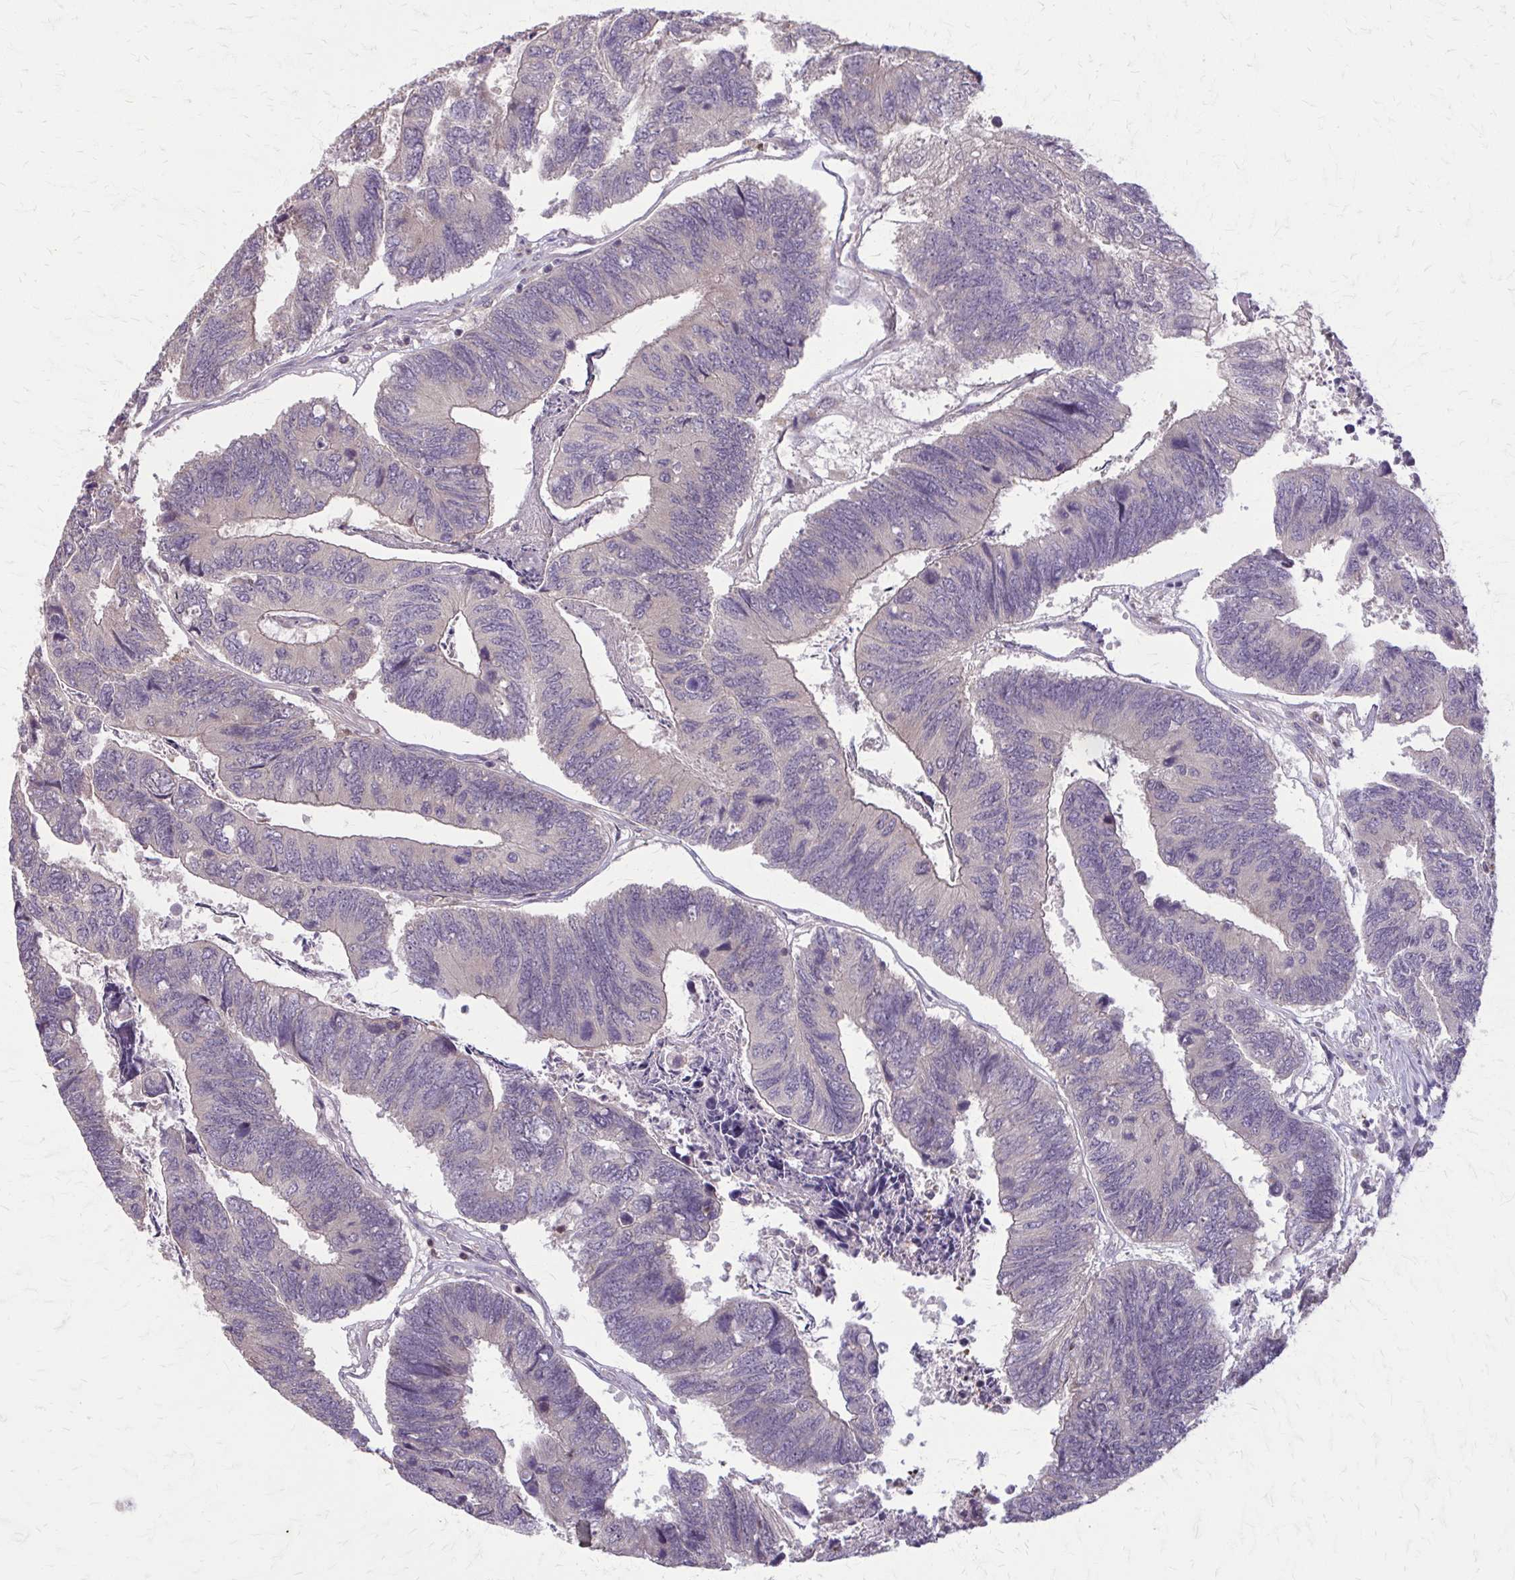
{"staining": {"intensity": "negative", "quantity": "none", "location": "none"}, "tissue": "colorectal cancer", "cell_type": "Tumor cells", "image_type": "cancer", "snomed": [{"axis": "morphology", "description": "Adenocarcinoma, NOS"}, {"axis": "topography", "description": "Colon"}], "caption": "Tumor cells show no significant protein expression in adenocarcinoma (colorectal).", "gene": "NRBF2", "patient": {"sex": "female", "age": 67}}